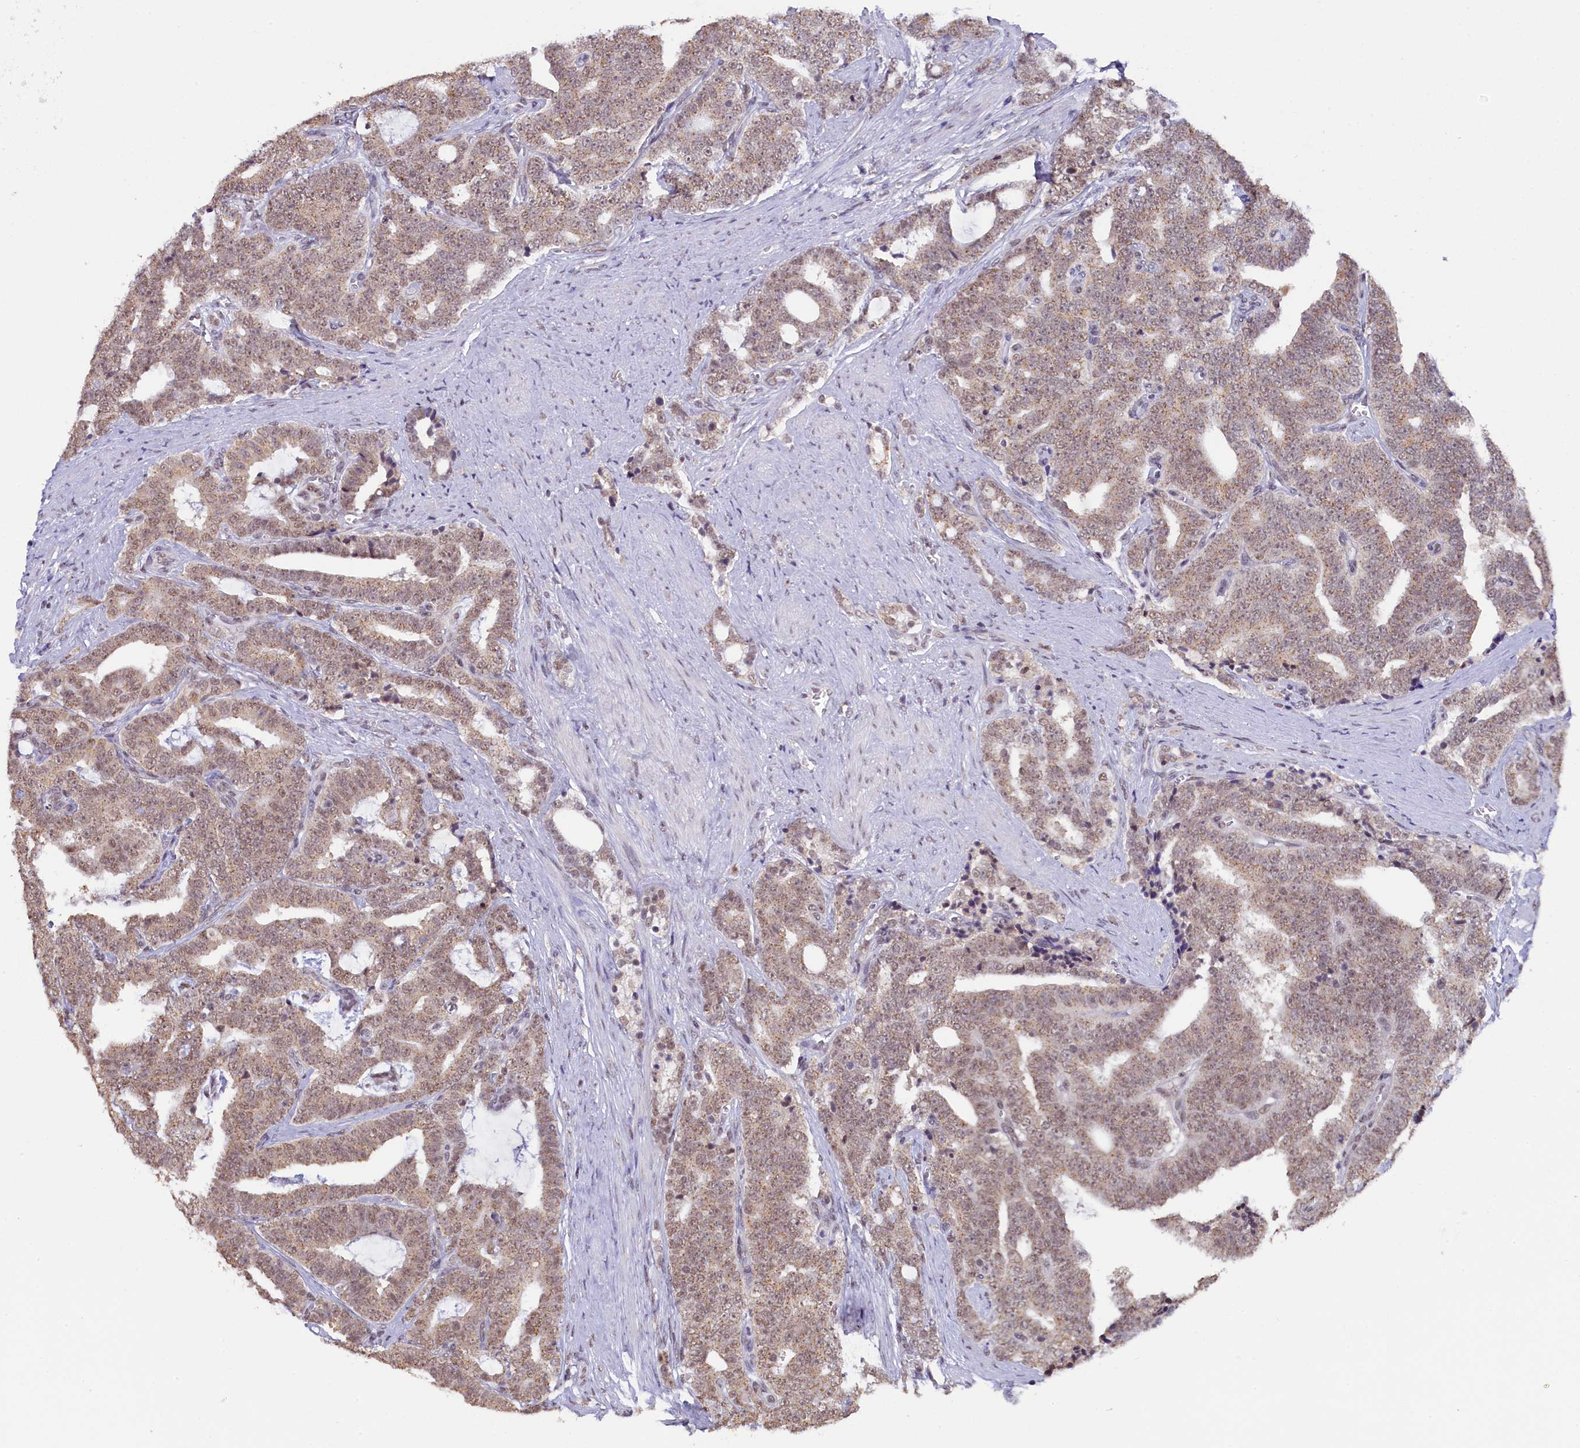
{"staining": {"intensity": "moderate", "quantity": "25%-75%", "location": "cytoplasmic/membranous"}, "tissue": "prostate cancer", "cell_type": "Tumor cells", "image_type": "cancer", "snomed": [{"axis": "morphology", "description": "Adenocarcinoma, High grade"}, {"axis": "topography", "description": "Prostate and seminal vesicle, NOS"}], "caption": "Prostate cancer tissue shows moderate cytoplasmic/membranous positivity in approximately 25%-75% of tumor cells, visualized by immunohistochemistry.", "gene": "NCBP1", "patient": {"sex": "male", "age": 67}}